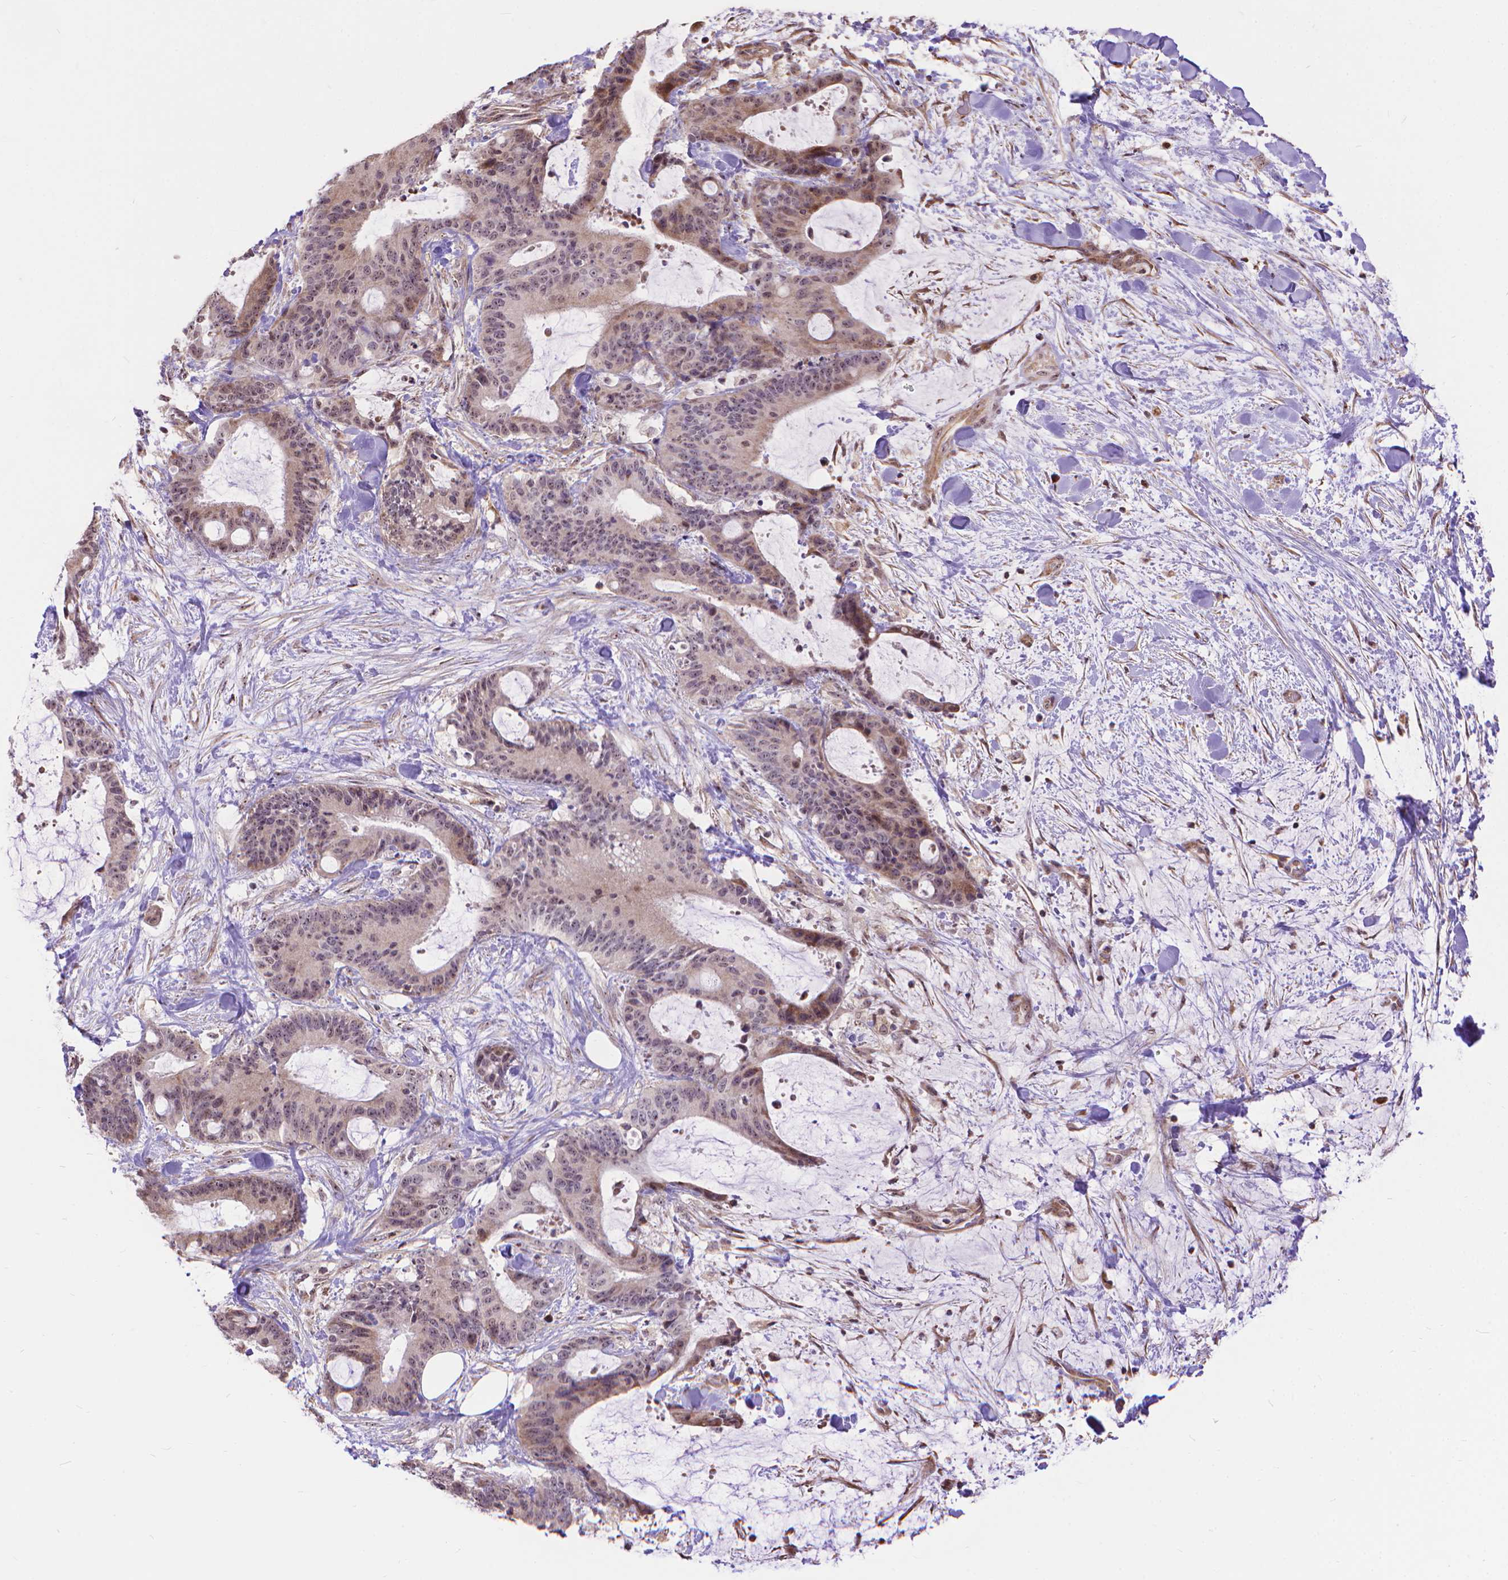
{"staining": {"intensity": "negative", "quantity": "none", "location": "none"}, "tissue": "liver cancer", "cell_type": "Tumor cells", "image_type": "cancer", "snomed": [{"axis": "morphology", "description": "Cholangiocarcinoma"}, {"axis": "topography", "description": "Liver"}], "caption": "An immunohistochemistry (IHC) histopathology image of liver cancer is shown. There is no staining in tumor cells of liver cancer.", "gene": "TMEM135", "patient": {"sex": "female", "age": 73}}